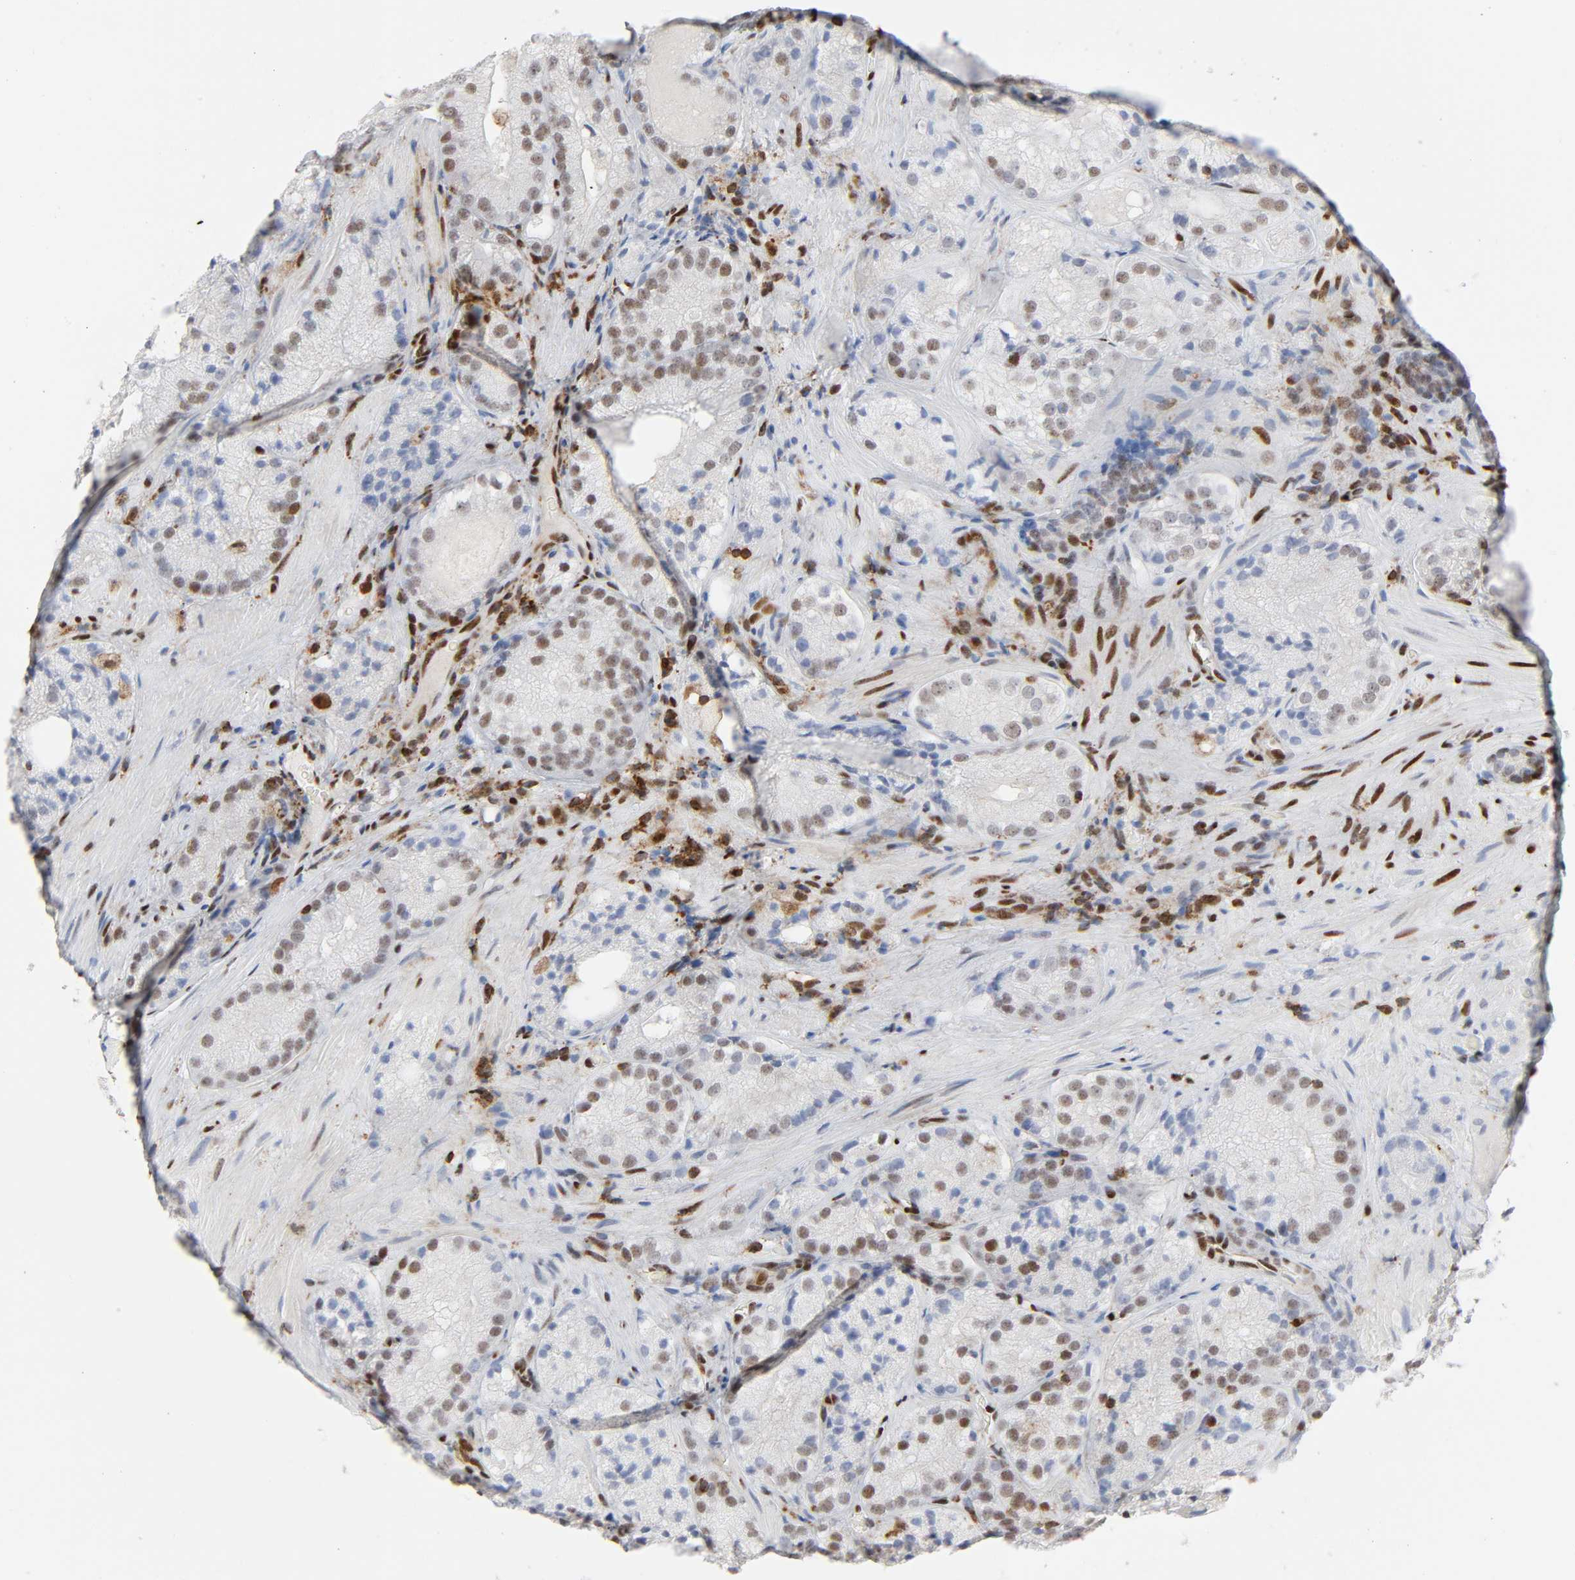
{"staining": {"intensity": "moderate", "quantity": "25%-75%", "location": "nuclear"}, "tissue": "prostate cancer", "cell_type": "Tumor cells", "image_type": "cancer", "snomed": [{"axis": "morphology", "description": "Adenocarcinoma, Low grade"}, {"axis": "topography", "description": "Prostate"}], "caption": "Immunohistochemistry (IHC) of human prostate cancer (low-grade adenocarcinoma) displays medium levels of moderate nuclear expression in about 25%-75% of tumor cells.", "gene": "WAS", "patient": {"sex": "male", "age": 60}}